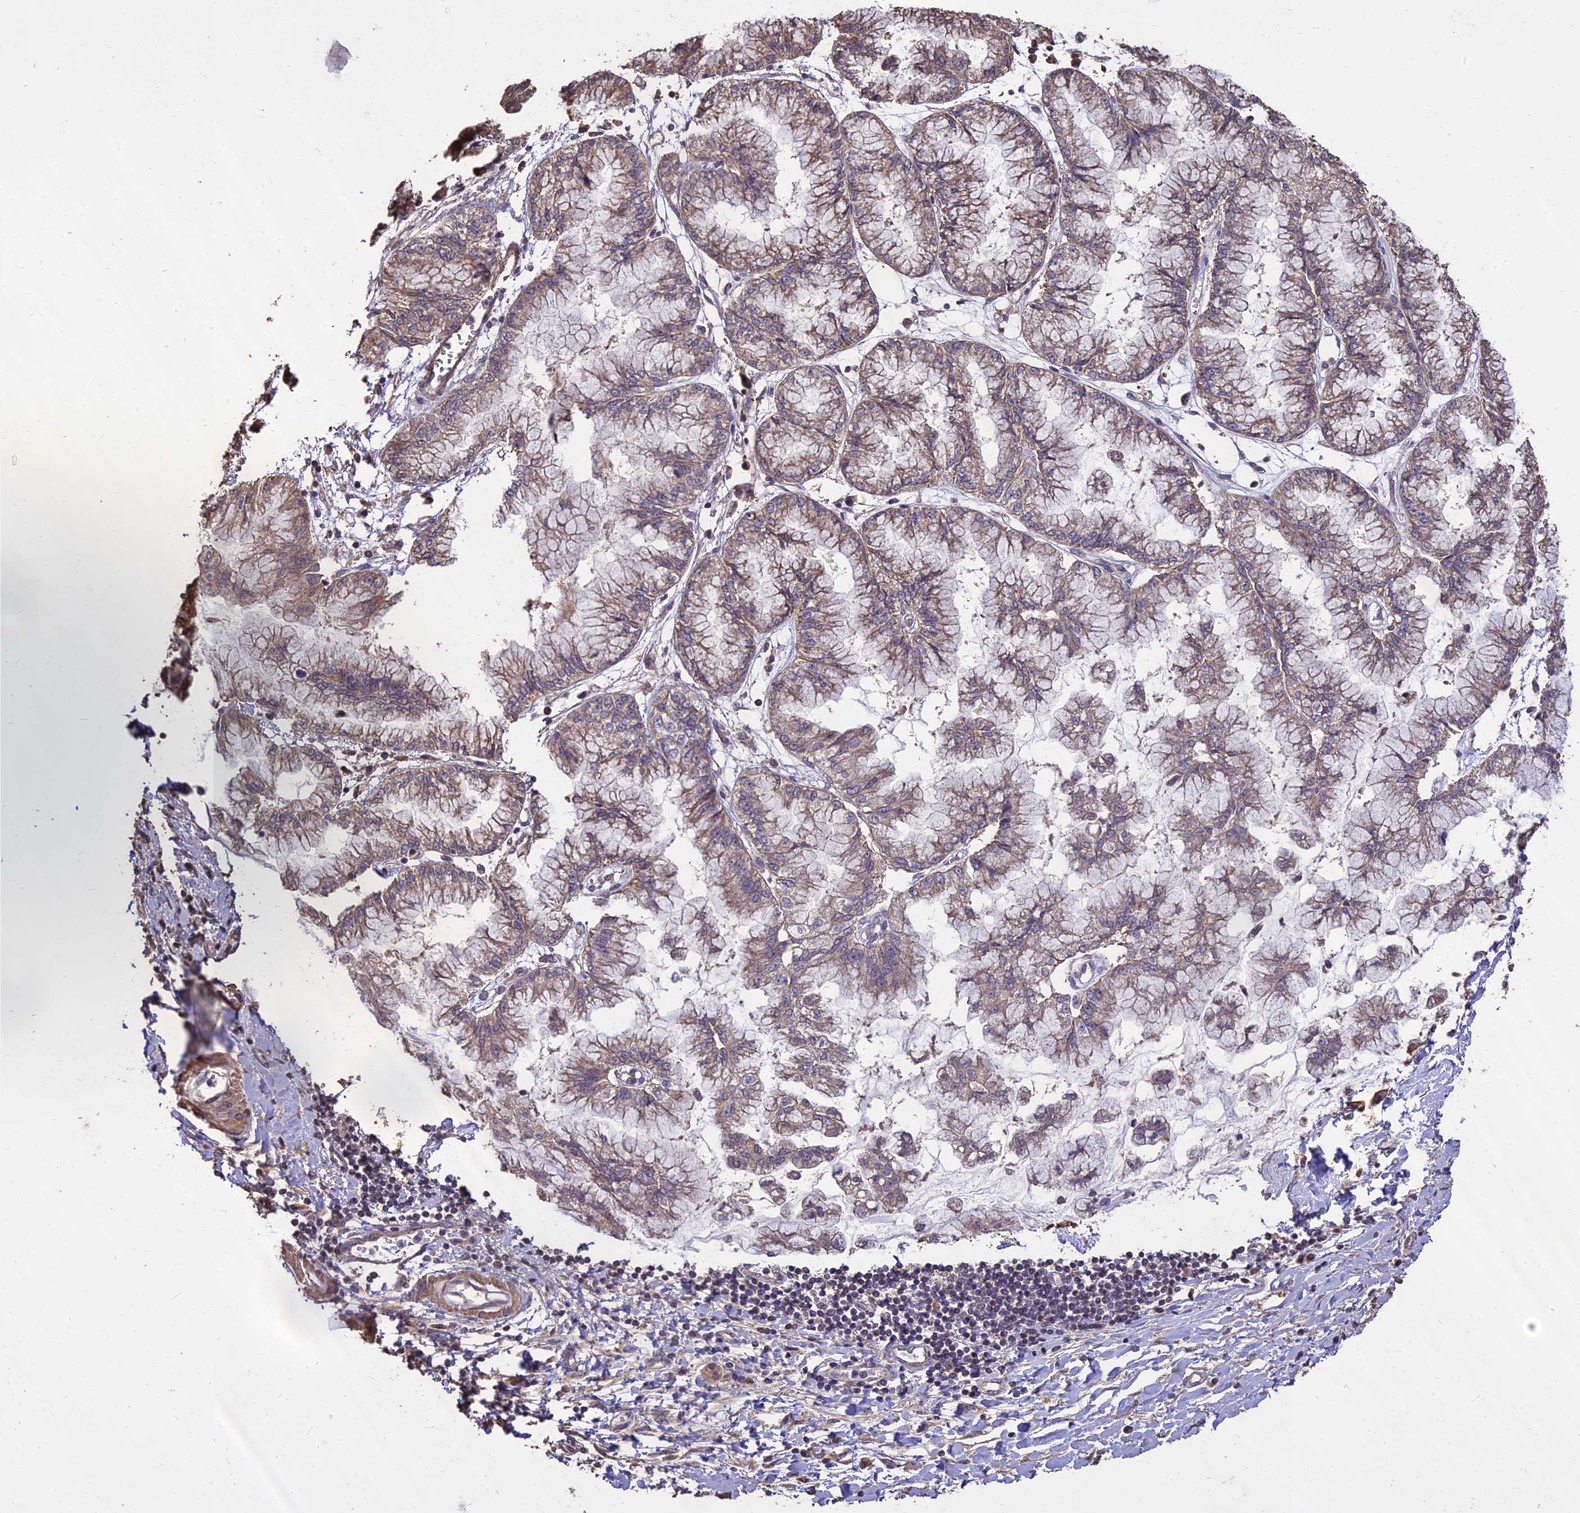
{"staining": {"intensity": "weak", "quantity": "25%-75%", "location": "cytoplasmic/membranous"}, "tissue": "pancreatic cancer", "cell_type": "Tumor cells", "image_type": "cancer", "snomed": [{"axis": "morphology", "description": "Adenocarcinoma, NOS"}, {"axis": "topography", "description": "Pancreas"}], "caption": "Pancreatic adenocarcinoma stained with a brown dye demonstrates weak cytoplasmic/membranous positive staining in approximately 25%-75% of tumor cells.", "gene": "PGPEP1L", "patient": {"sex": "male", "age": 73}}